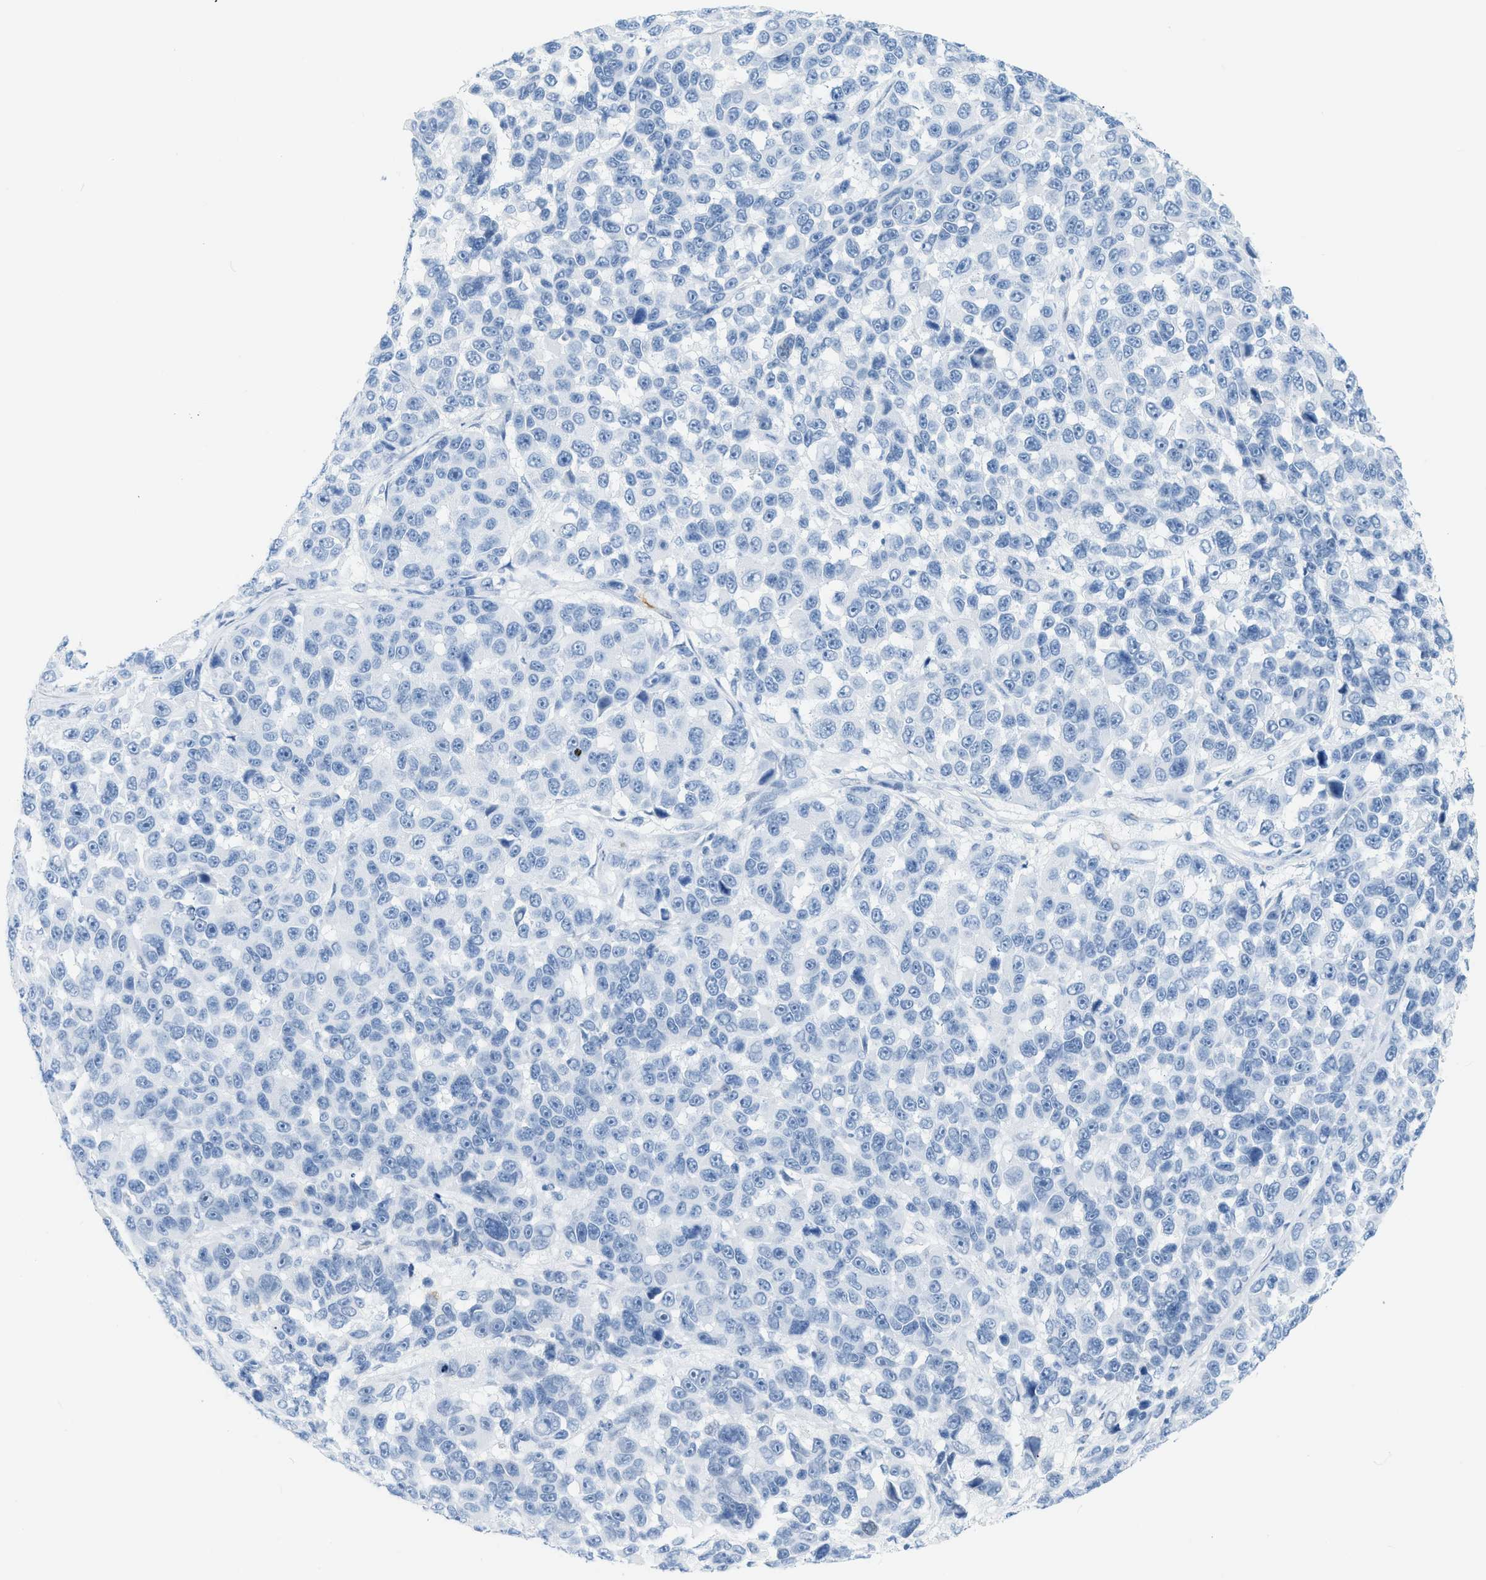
{"staining": {"intensity": "negative", "quantity": "none", "location": "none"}, "tissue": "melanoma", "cell_type": "Tumor cells", "image_type": "cancer", "snomed": [{"axis": "morphology", "description": "Malignant melanoma, NOS"}, {"axis": "topography", "description": "Skin"}], "caption": "Human melanoma stained for a protein using immunohistochemistry (IHC) exhibits no expression in tumor cells.", "gene": "DES", "patient": {"sex": "male", "age": 53}}